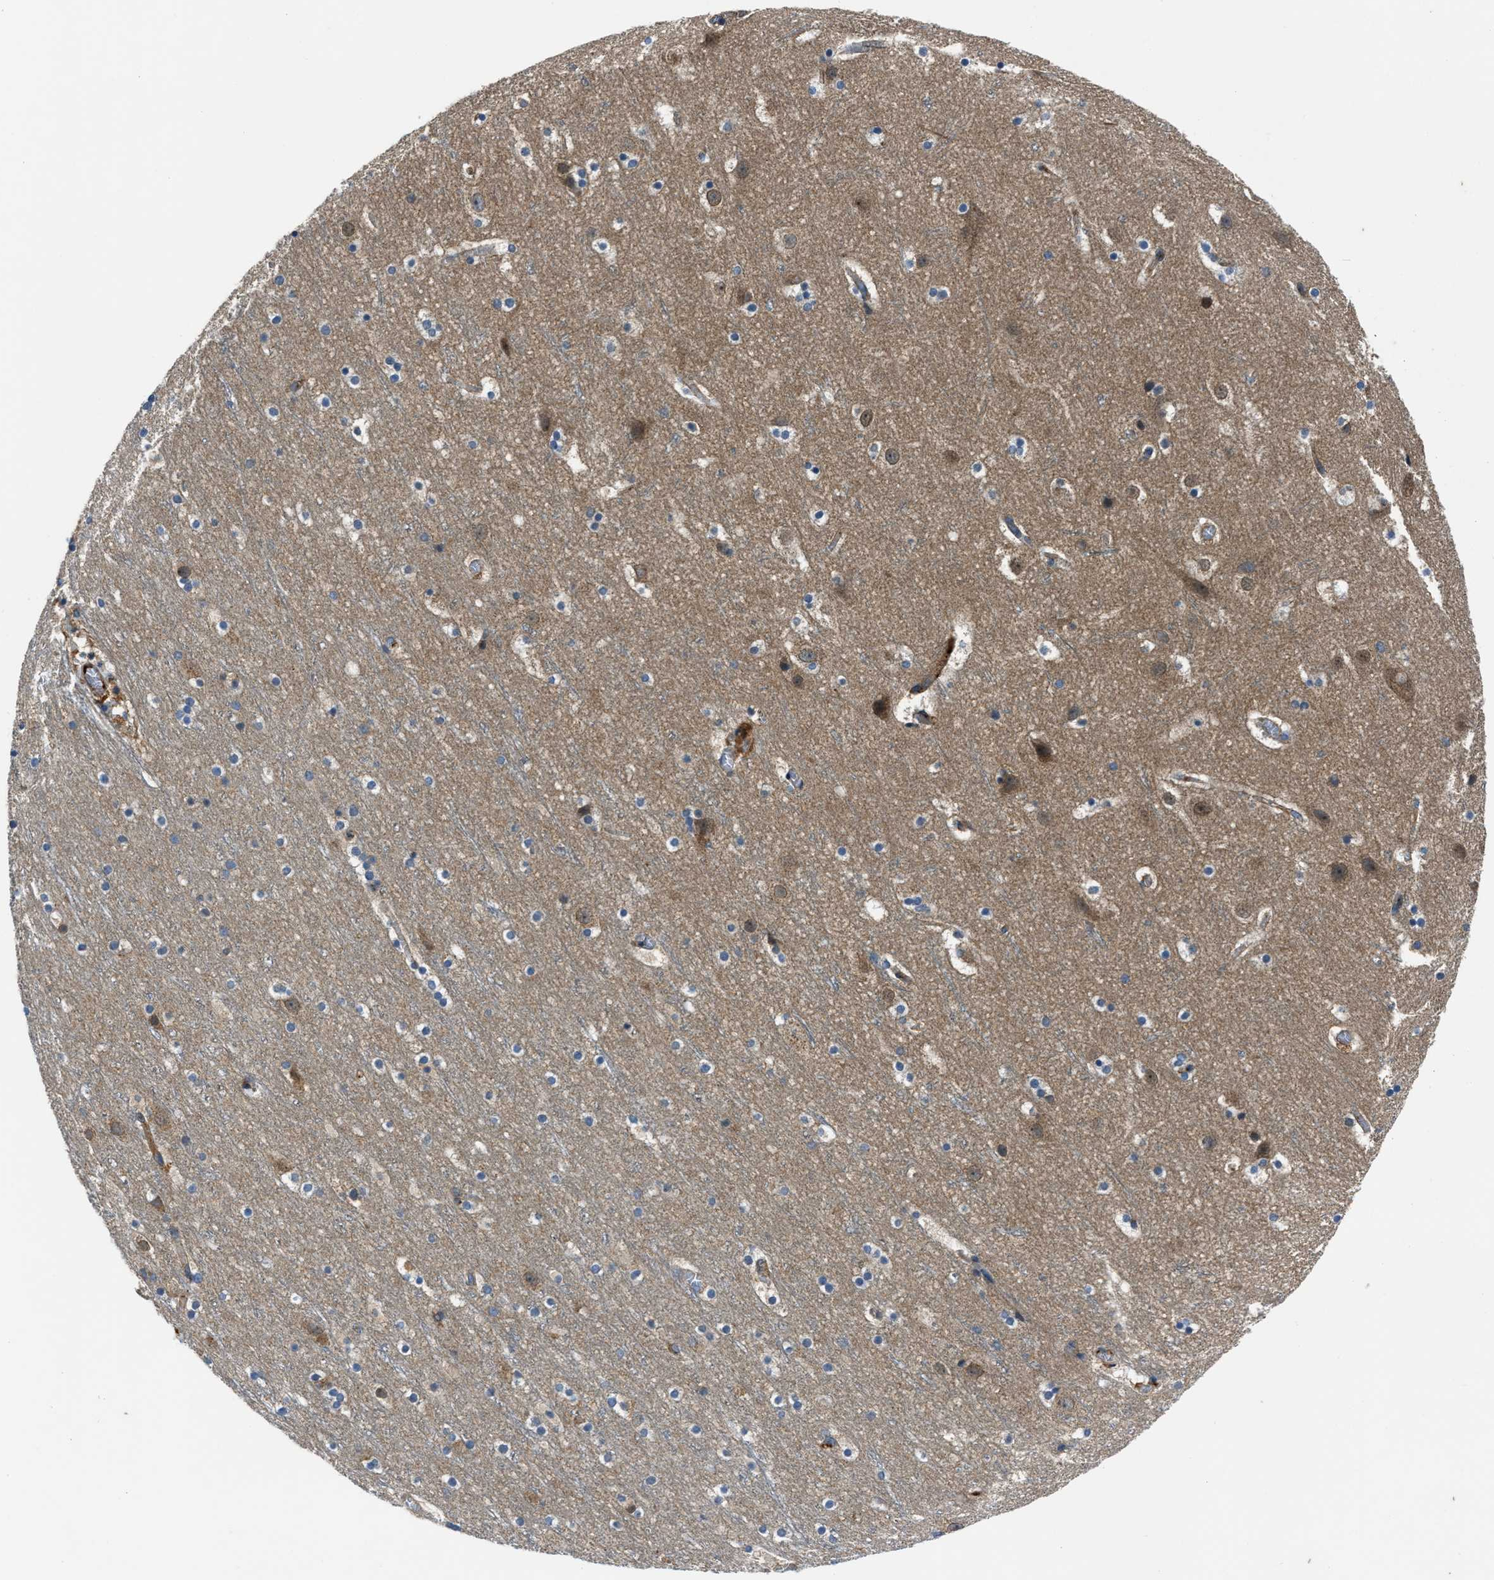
{"staining": {"intensity": "moderate", "quantity": "25%-75%", "location": "cytoplasmic/membranous"}, "tissue": "cerebral cortex", "cell_type": "Endothelial cells", "image_type": "normal", "snomed": [{"axis": "morphology", "description": "Normal tissue, NOS"}, {"axis": "topography", "description": "Cerebral cortex"}], "caption": "Immunohistochemical staining of benign human cerebral cortex demonstrates 25%-75% levels of moderate cytoplasmic/membranous protein expression in approximately 25%-75% of endothelial cells.", "gene": "ERC1", "patient": {"sex": "male", "age": 45}}